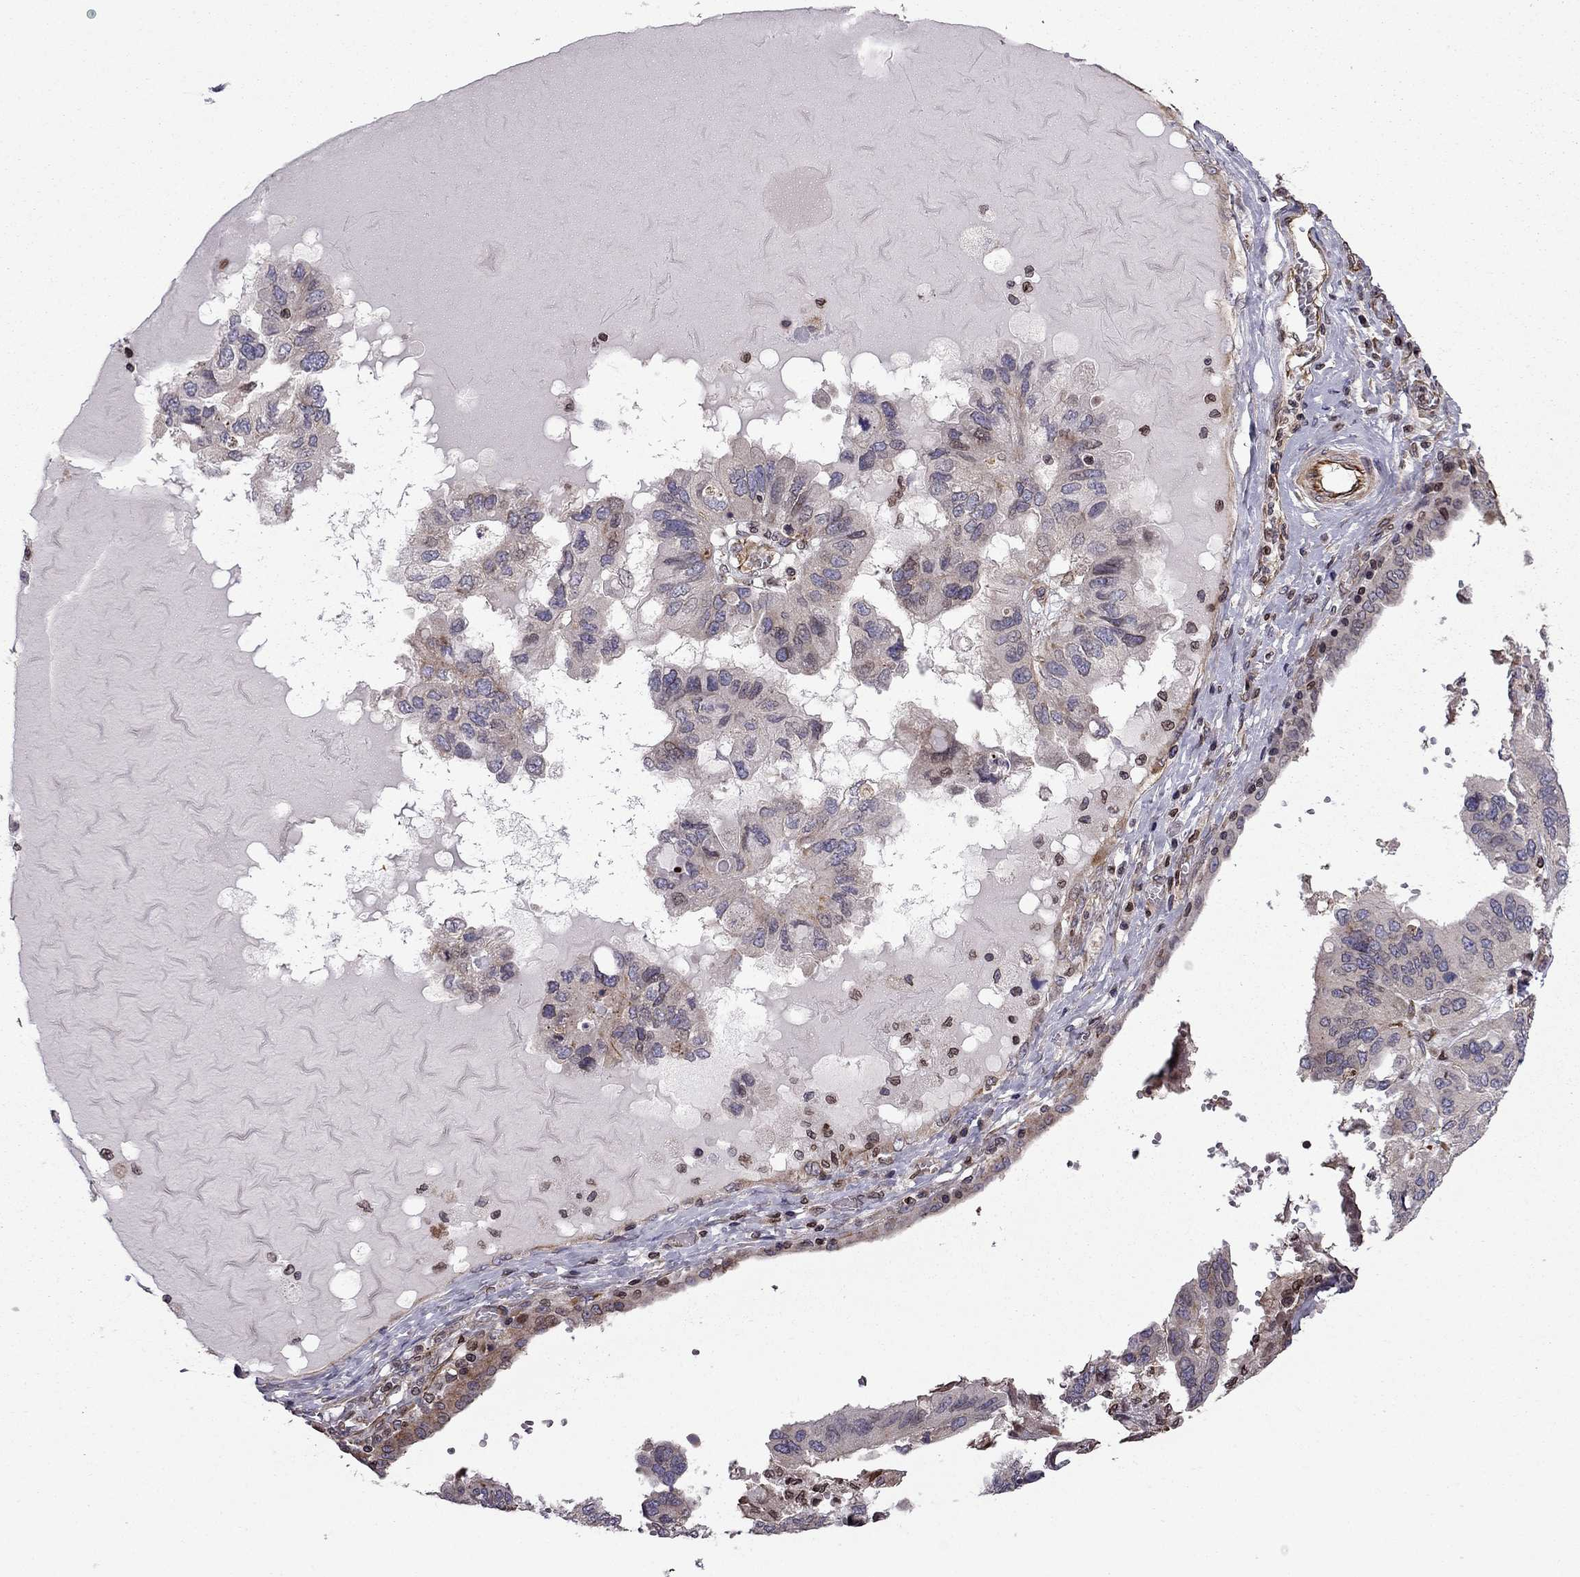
{"staining": {"intensity": "weak", "quantity": "<25%", "location": "cytoplasmic/membranous"}, "tissue": "ovarian cancer", "cell_type": "Tumor cells", "image_type": "cancer", "snomed": [{"axis": "morphology", "description": "Cystadenocarcinoma, serous, NOS"}, {"axis": "topography", "description": "Ovary"}], "caption": "IHC of ovarian cancer shows no staining in tumor cells.", "gene": "CDC42BPA", "patient": {"sex": "female", "age": 79}}